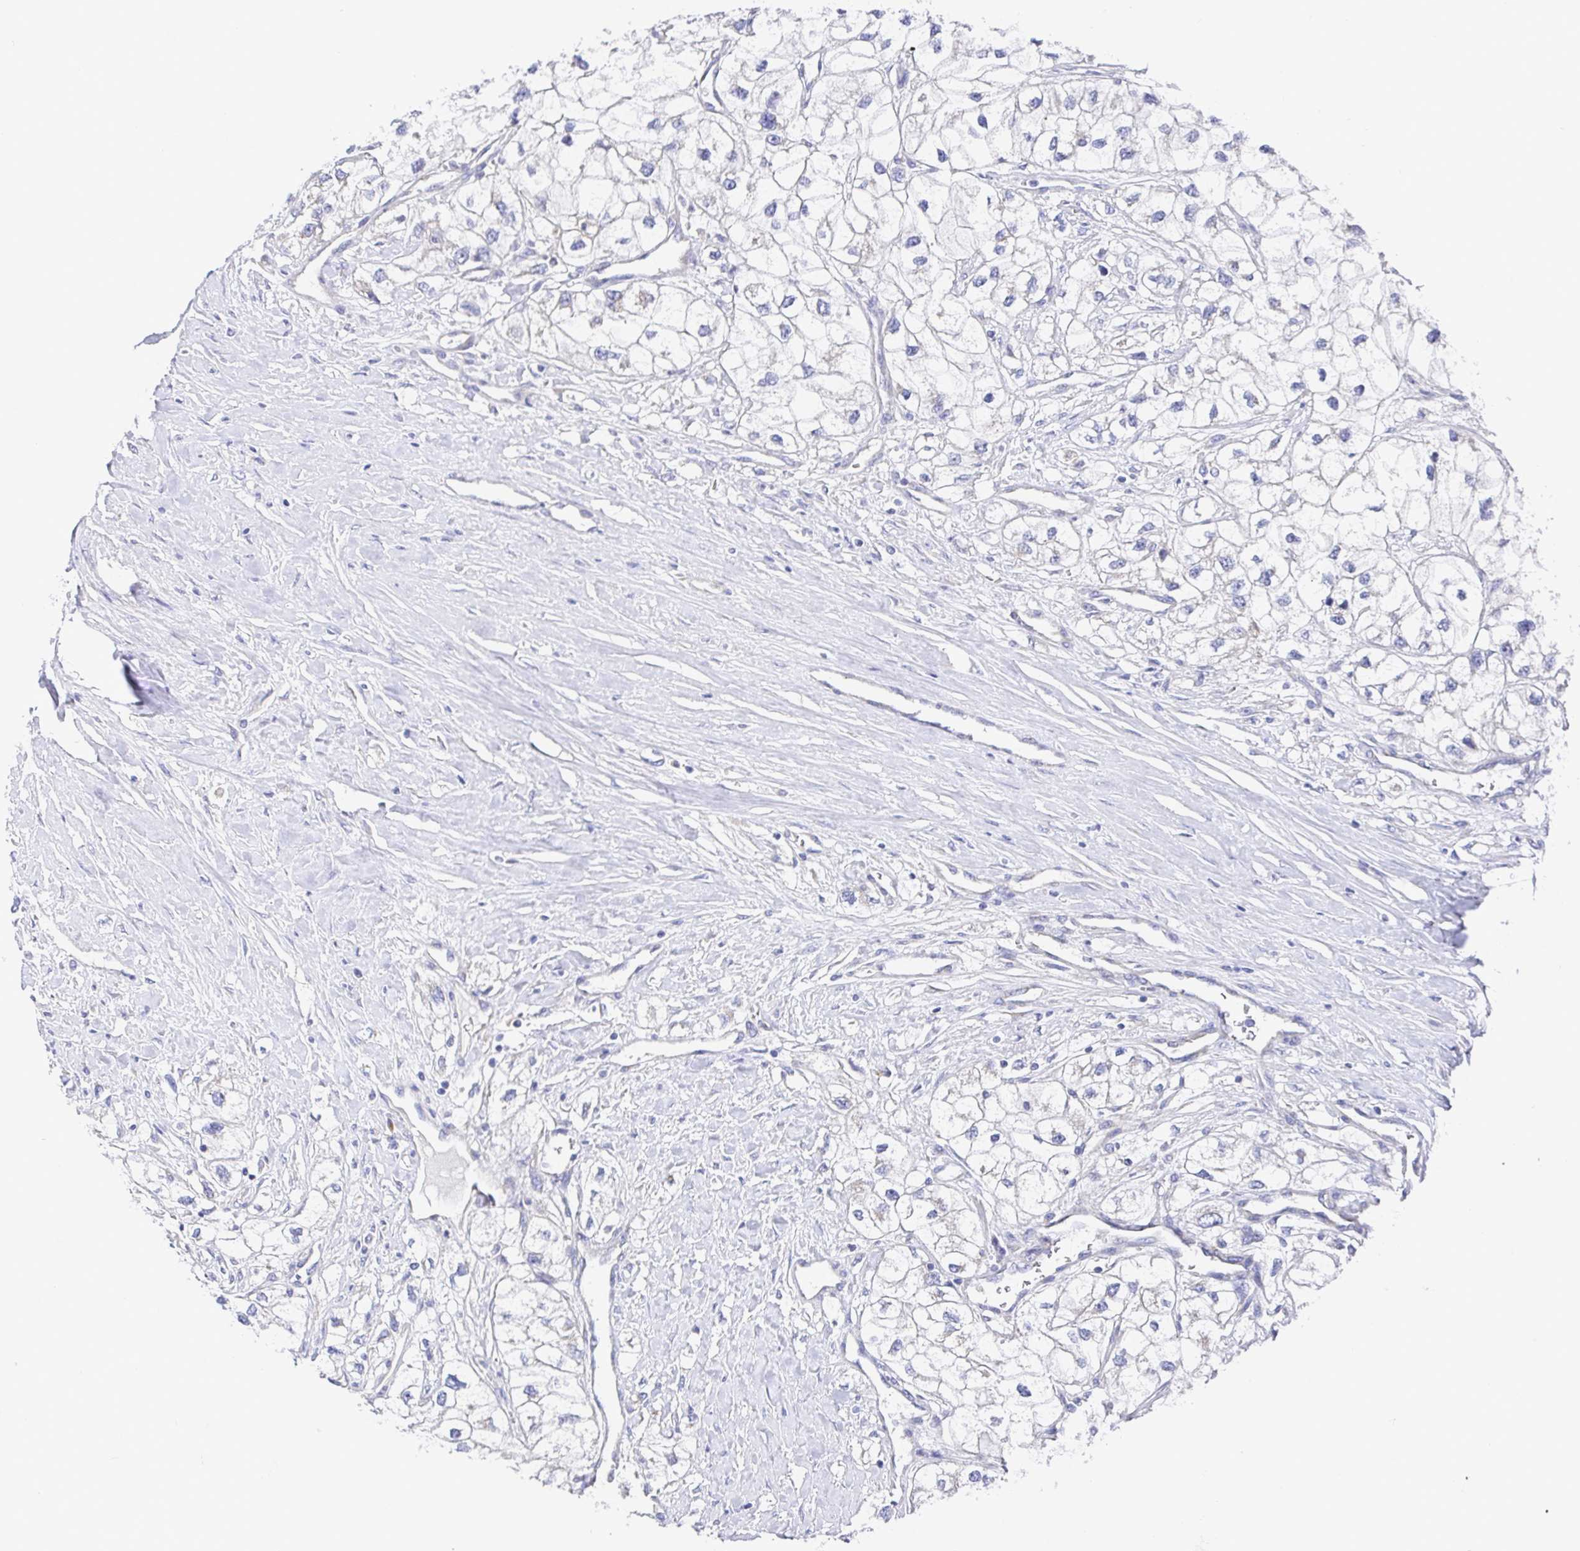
{"staining": {"intensity": "weak", "quantity": "25%-75%", "location": "cytoplasmic/membranous"}, "tissue": "renal cancer", "cell_type": "Tumor cells", "image_type": "cancer", "snomed": [{"axis": "morphology", "description": "Adenocarcinoma, NOS"}, {"axis": "topography", "description": "Kidney"}], "caption": "Protein expression analysis of adenocarcinoma (renal) displays weak cytoplasmic/membranous expression in approximately 25%-75% of tumor cells.", "gene": "GOLGA1", "patient": {"sex": "male", "age": 59}}